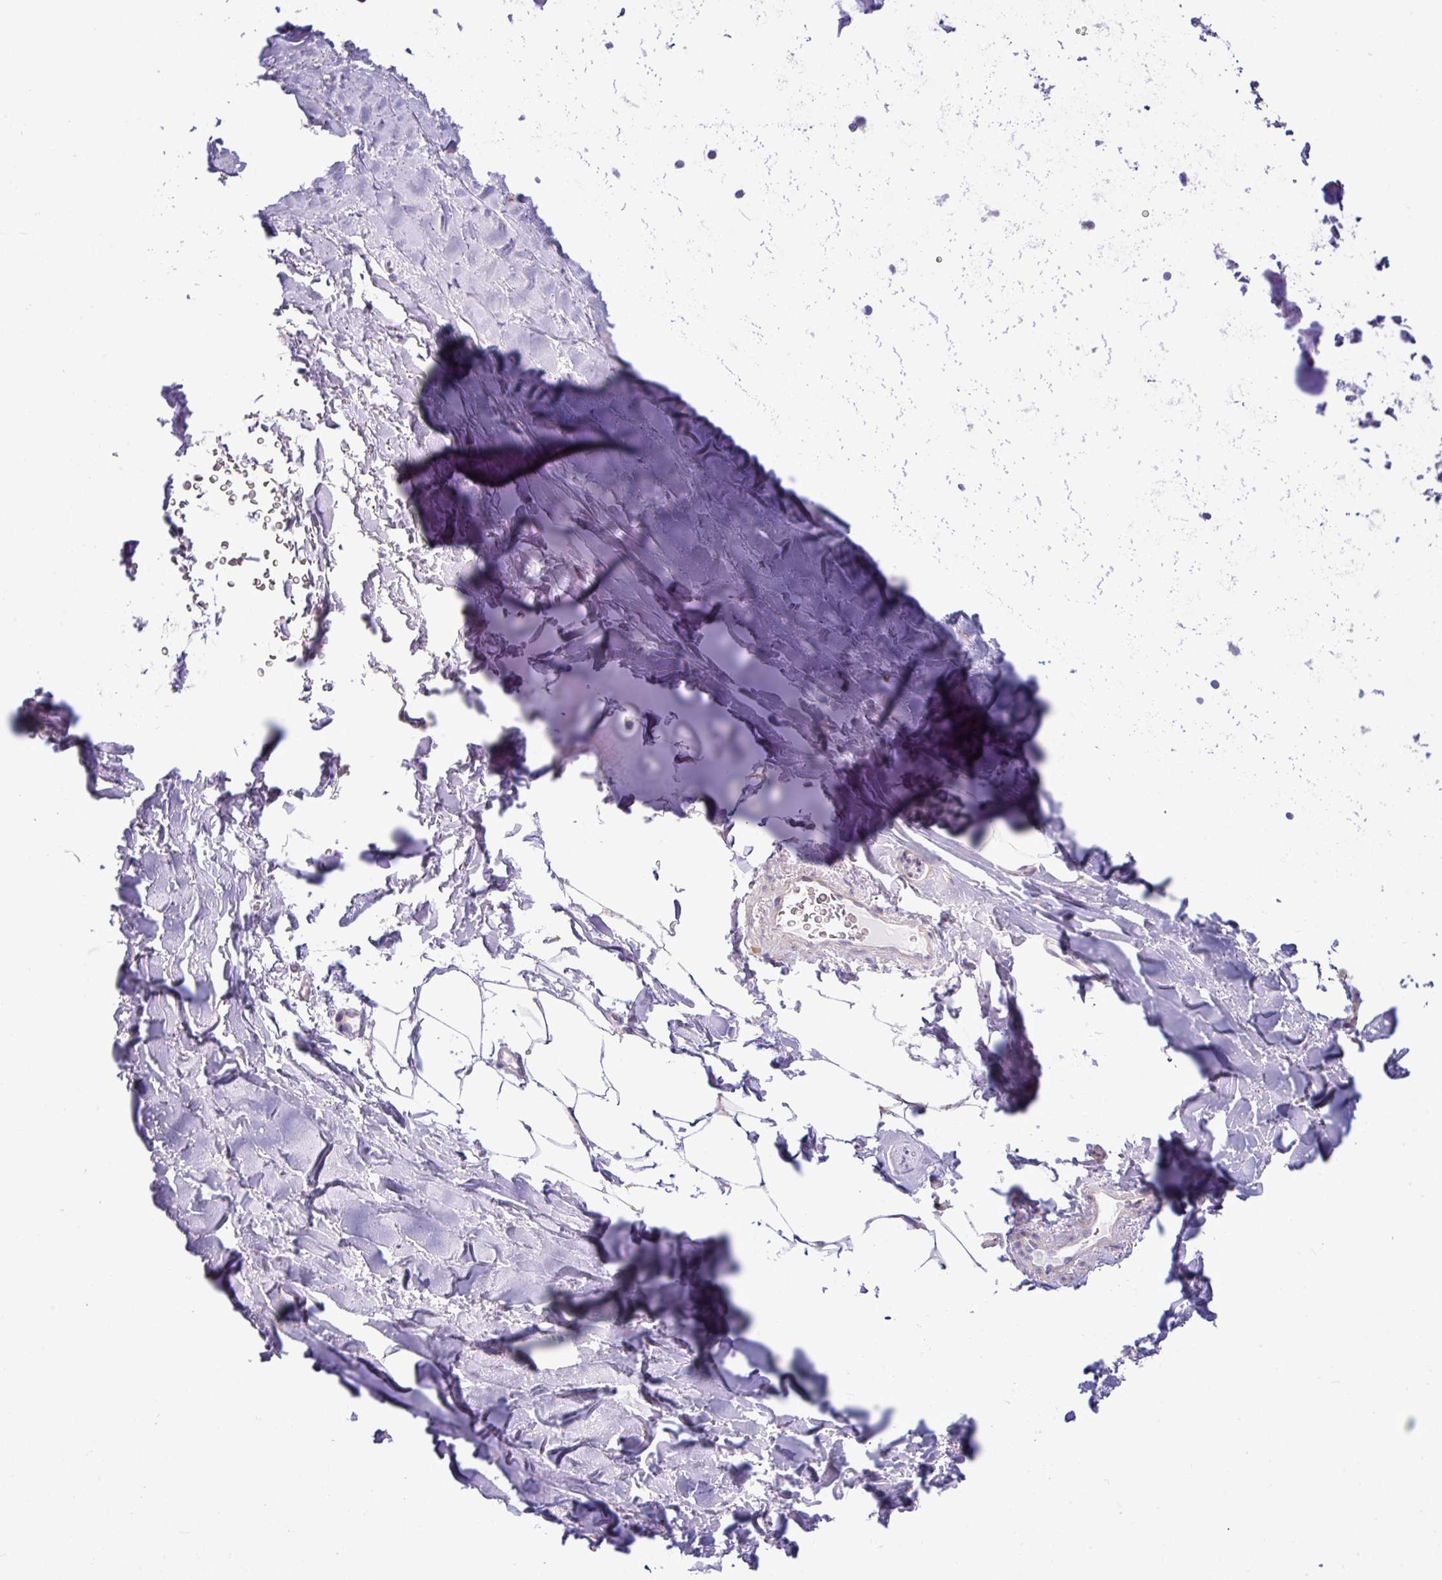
{"staining": {"intensity": "negative", "quantity": "none", "location": "none"}, "tissue": "adipose tissue", "cell_type": "Adipocytes", "image_type": "normal", "snomed": [{"axis": "morphology", "description": "Normal tissue, NOS"}, {"axis": "topography", "description": "Cartilage tissue"}, {"axis": "topography", "description": "Bronchus"}], "caption": "This is an immunohistochemistry micrograph of normal adipose tissue. There is no expression in adipocytes.", "gene": "IRGC", "patient": {"sex": "female", "age": 72}}